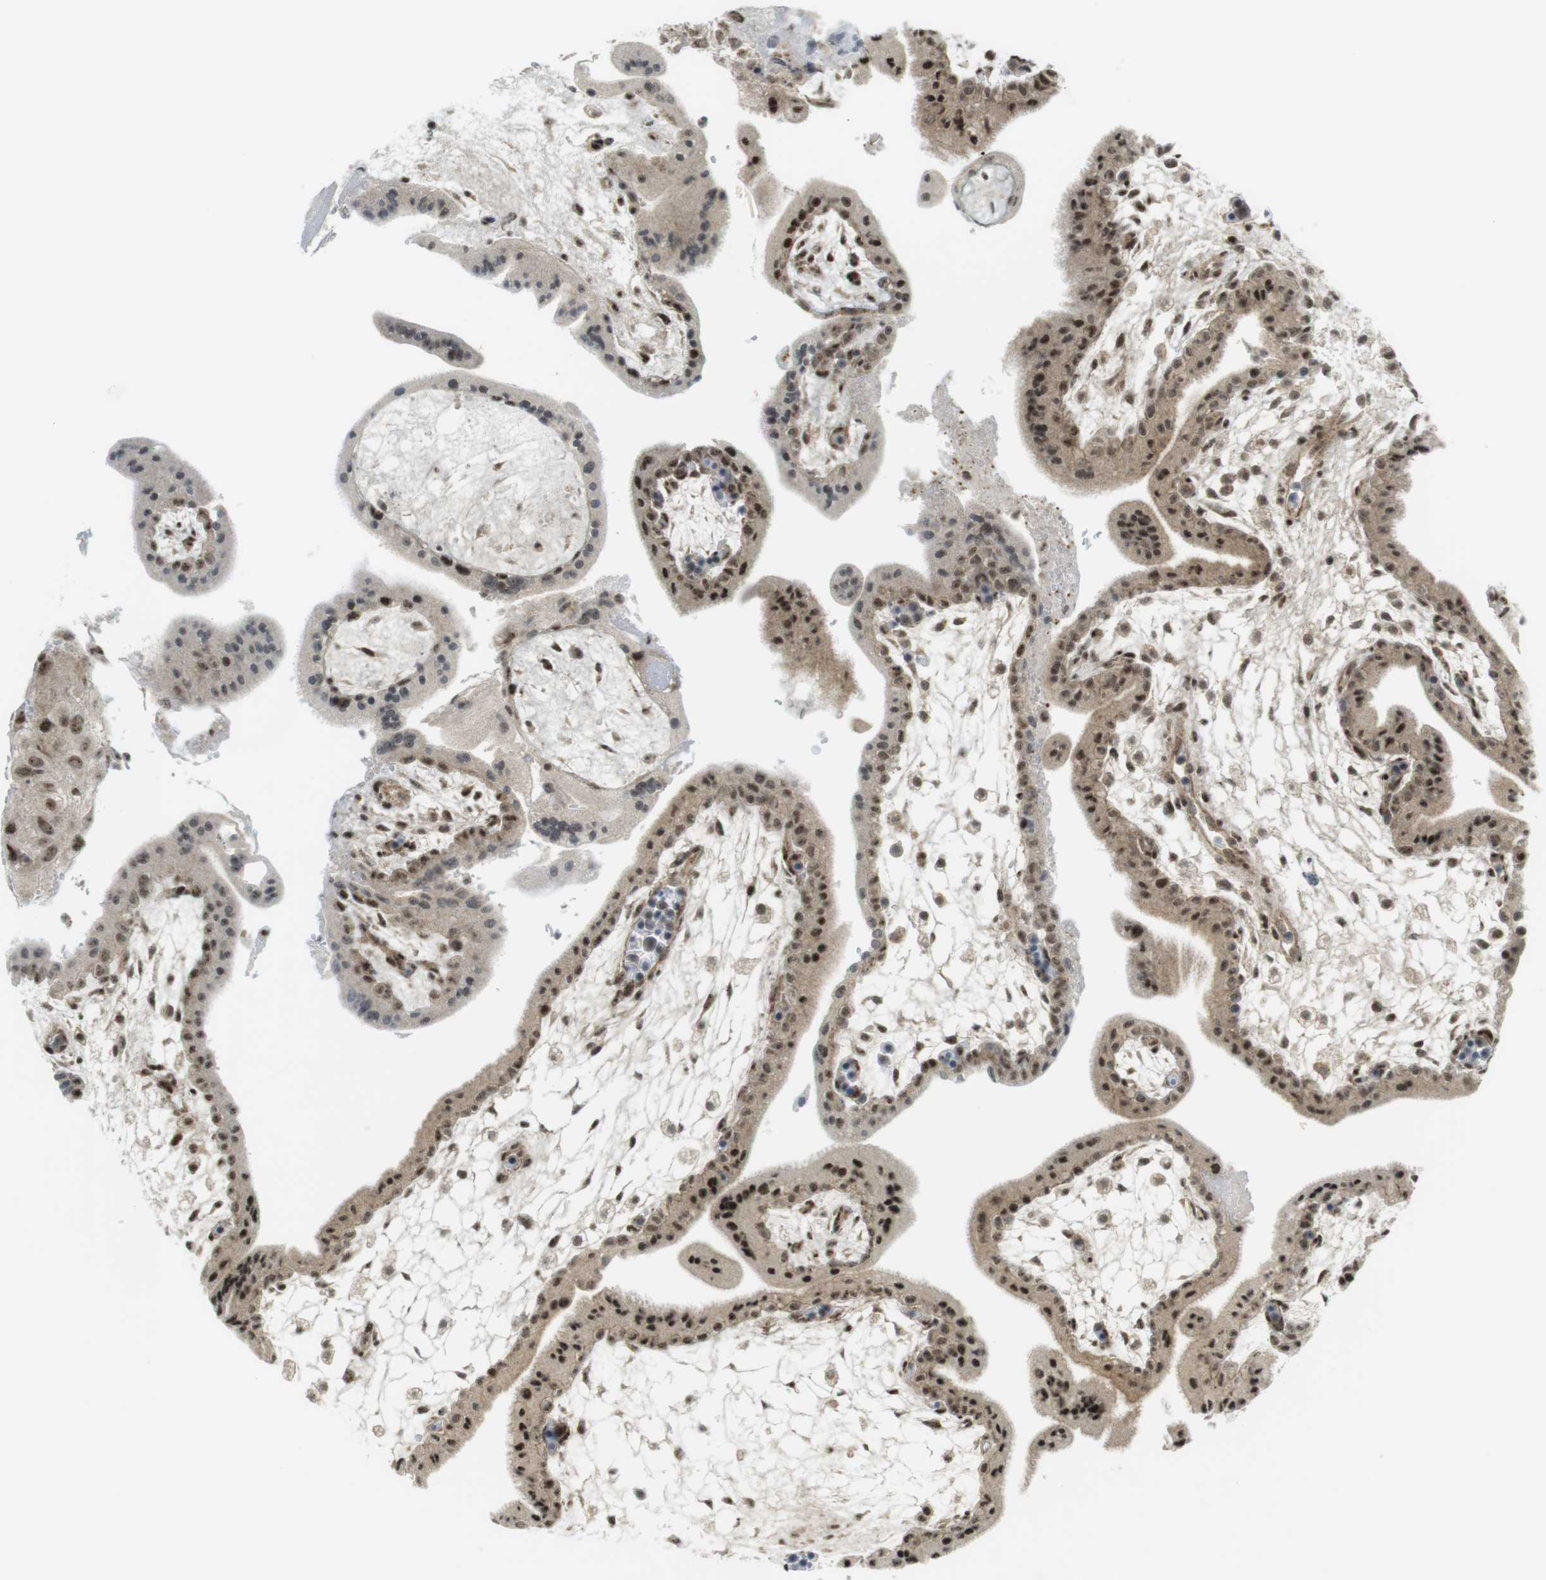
{"staining": {"intensity": "moderate", "quantity": ">75%", "location": "cytoplasmic/membranous,nuclear"}, "tissue": "placenta", "cell_type": "Trophoblastic cells", "image_type": "normal", "snomed": [{"axis": "morphology", "description": "Normal tissue, NOS"}, {"axis": "topography", "description": "Placenta"}], "caption": "Moderate cytoplasmic/membranous,nuclear protein positivity is seen in about >75% of trophoblastic cells in placenta.", "gene": "PPP1R13B", "patient": {"sex": "female", "age": 35}}